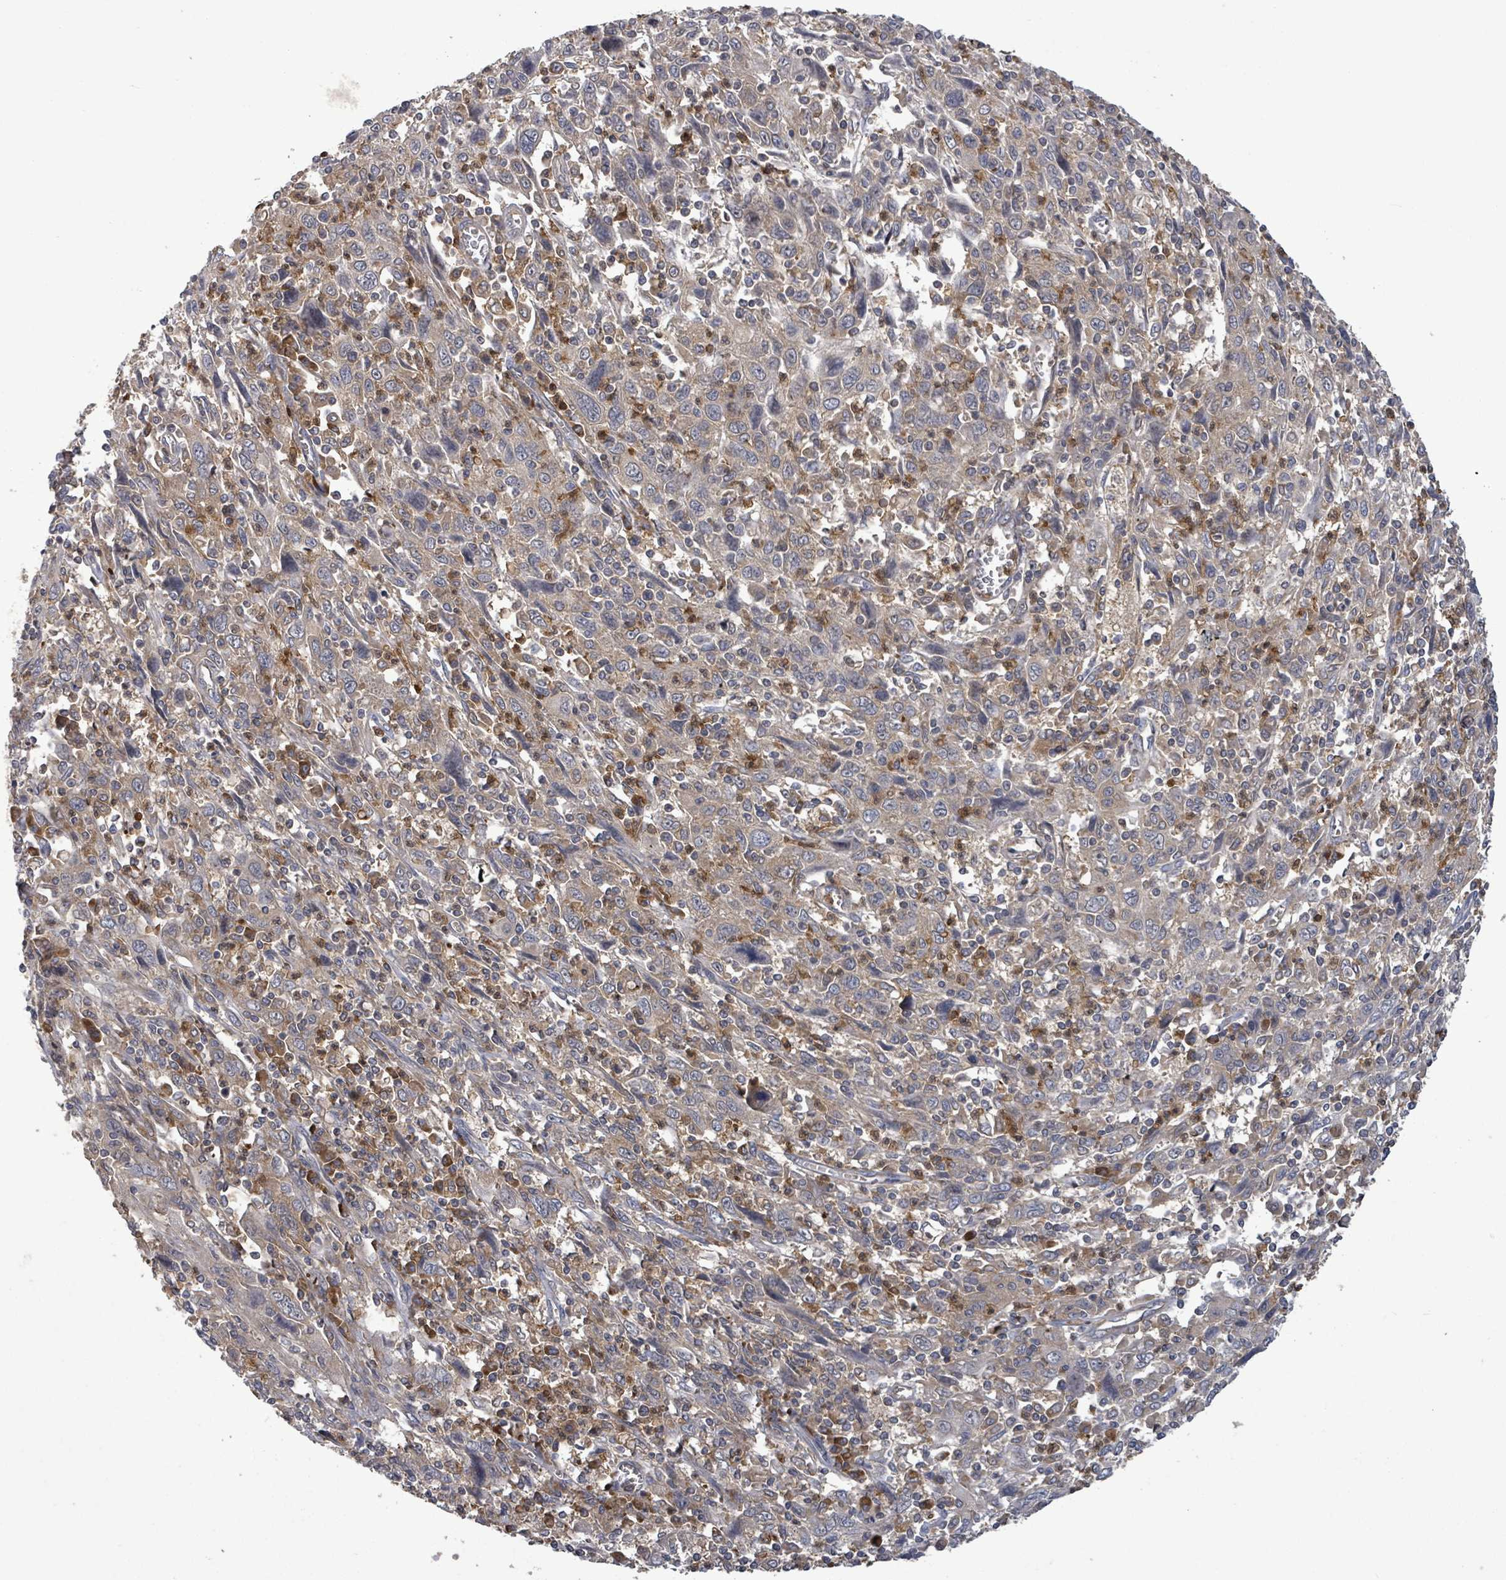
{"staining": {"intensity": "weak", "quantity": "25%-75%", "location": "cytoplasmic/membranous"}, "tissue": "cervical cancer", "cell_type": "Tumor cells", "image_type": "cancer", "snomed": [{"axis": "morphology", "description": "Squamous cell carcinoma, NOS"}, {"axis": "topography", "description": "Cervix"}], "caption": "Protein staining of cervical squamous cell carcinoma tissue demonstrates weak cytoplasmic/membranous staining in about 25%-75% of tumor cells.", "gene": "SERPINE3", "patient": {"sex": "female", "age": 46}}